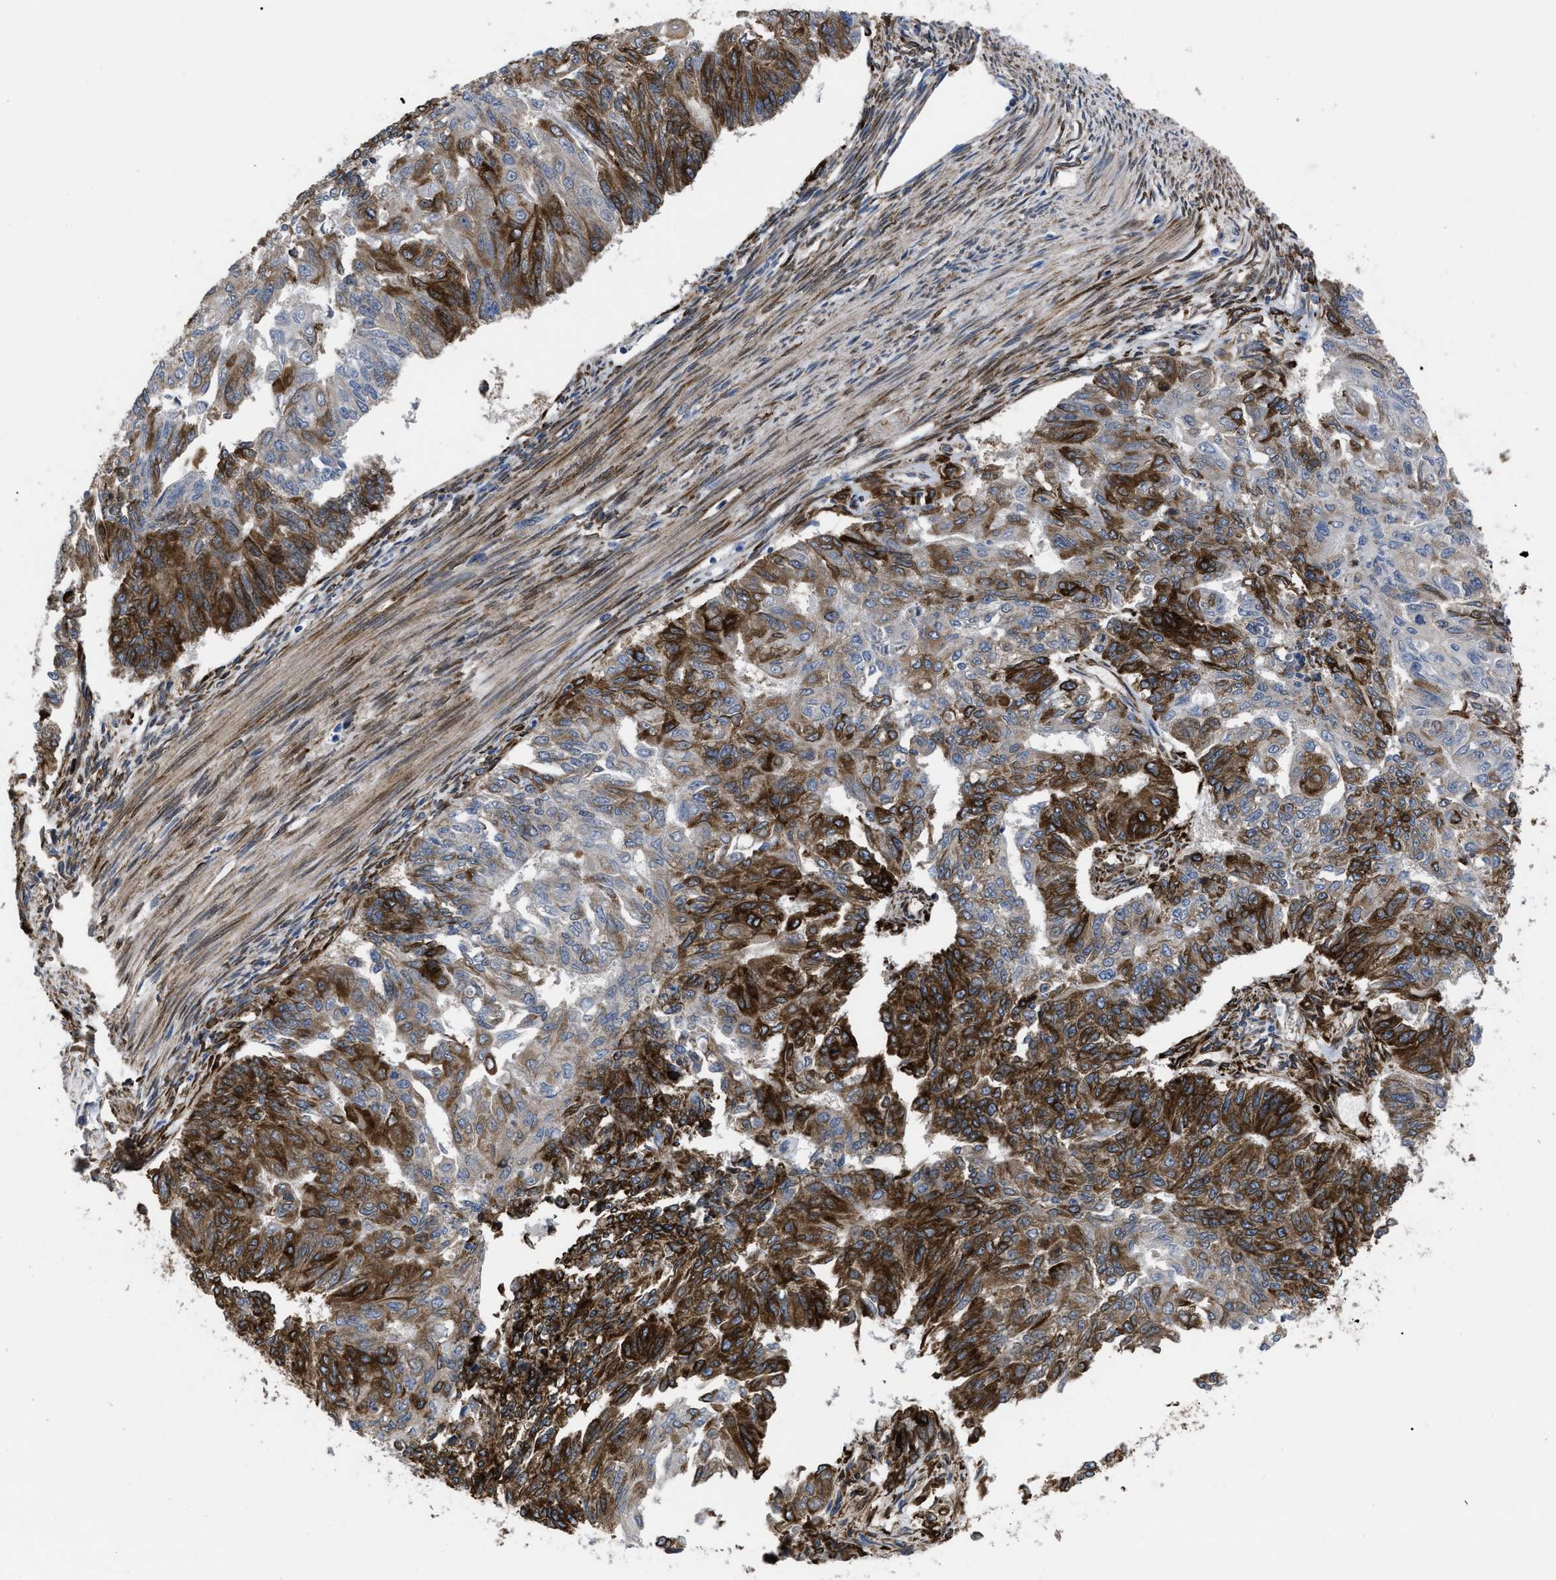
{"staining": {"intensity": "strong", "quantity": "25%-75%", "location": "cytoplasmic/membranous"}, "tissue": "endometrial cancer", "cell_type": "Tumor cells", "image_type": "cancer", "snomed": [{"axis": "morphology", "description": "Adenocarcinoma, NOS"}, {"axis": "topography", "description": "Endometrium"}], "caption": "Endometrial cancer (adenocarcinoma) stained for a protein displays strong cytoplasmic/membranous positivity in tumor cells.", "gene": "SQLE", "patient": {"sex": "female", "age": 32}}